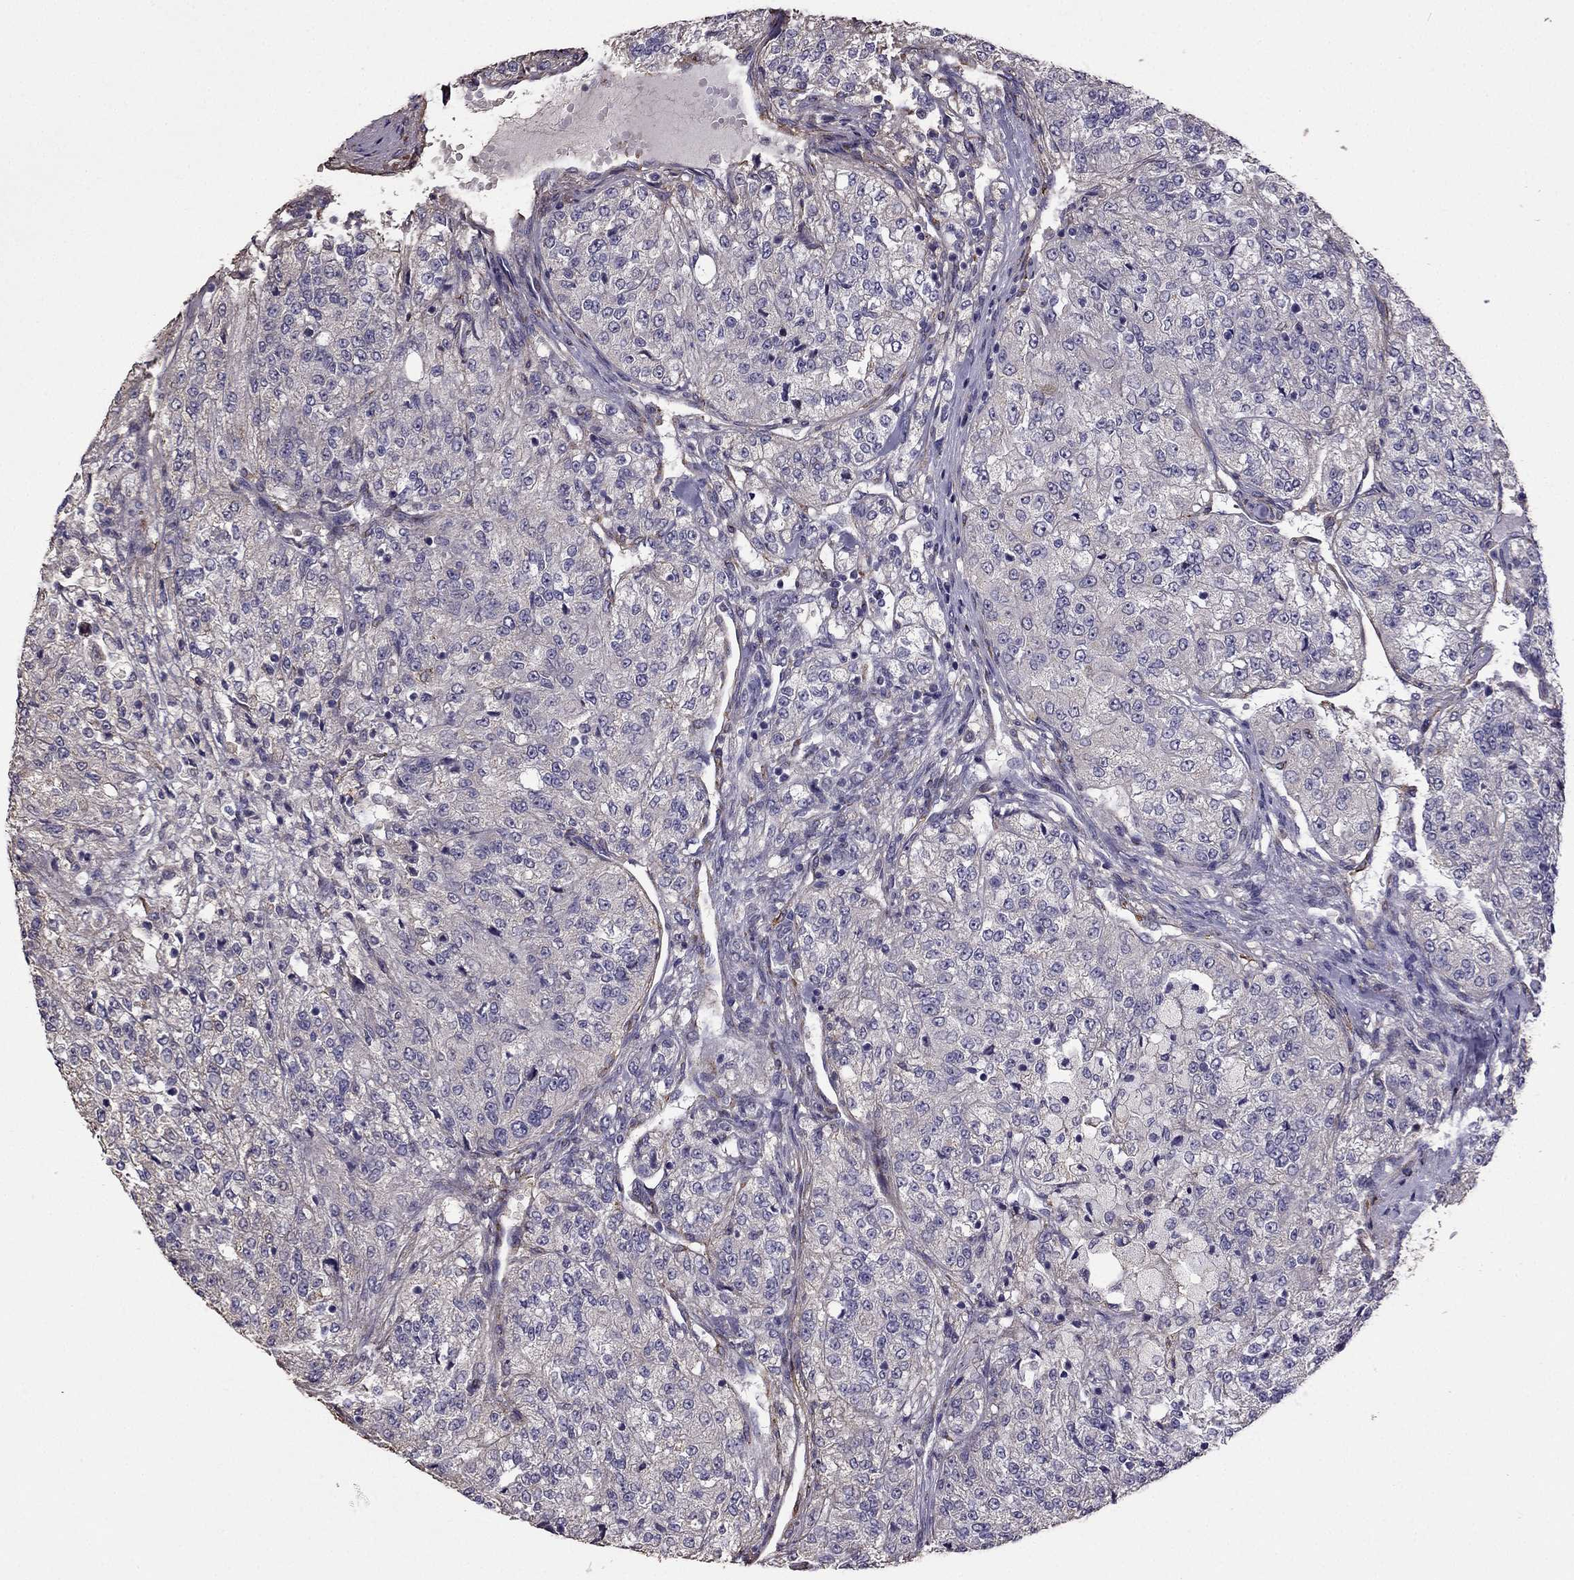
{"staining": {"intensity": "negative", "quantity": "none", "location": "none"}, "tissue": "renal cancer", "cell_type": "Tumor cells", "image_type": "cancer", "snomed": [{"axis": "morphology", "description": "Adenocarcinoma, NOS"}, {"axis": "topography", "description": "Kidney"}], "caption": "This is an IHC photomicrograph of adenocarcinoma (renal). There is no positivity in tumor cells.", "gene": "CDH9", "patient": {"sex": "female", "age": 63}}